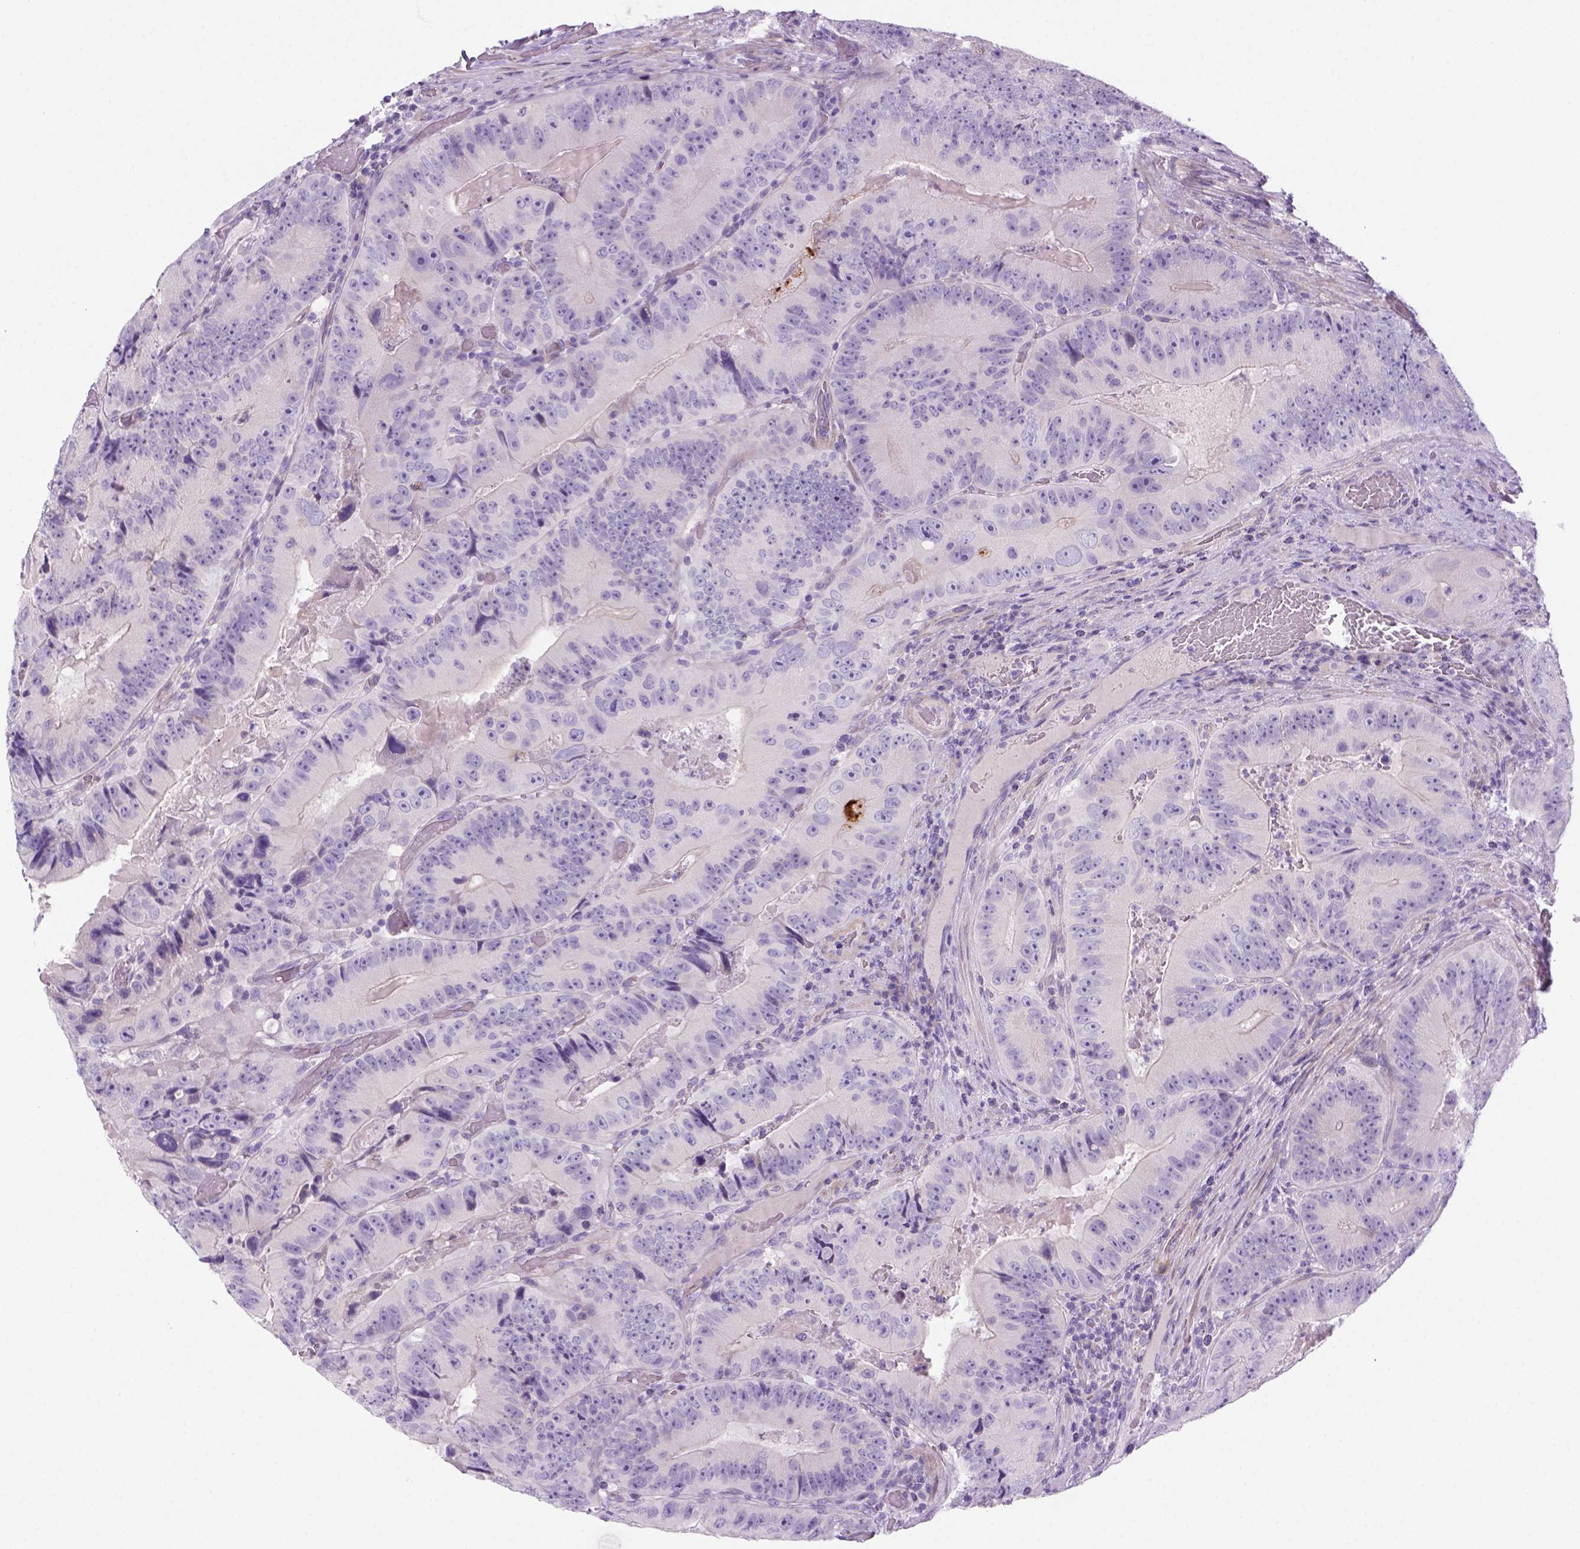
{"staining": {"intensity": "negative", "quantity": "none", "location": "none"}, "tissue": "colorectal cancer", "cell_type": "Tumor cells", "image_type": "cancer", "snomed": [{"axis": "morphology", "description": "Adenocarcinoma, NOS"}, {"axis": "topography", "description": "Colon"}], "caption": "This is an immunohistochemistry (IHC) histopathology image of human colorectal cancer (adenocarcinoma). There is no expression in tumor cells.", "gene": "DNAH11", "patient": {"sex": "female", "age": 86}}